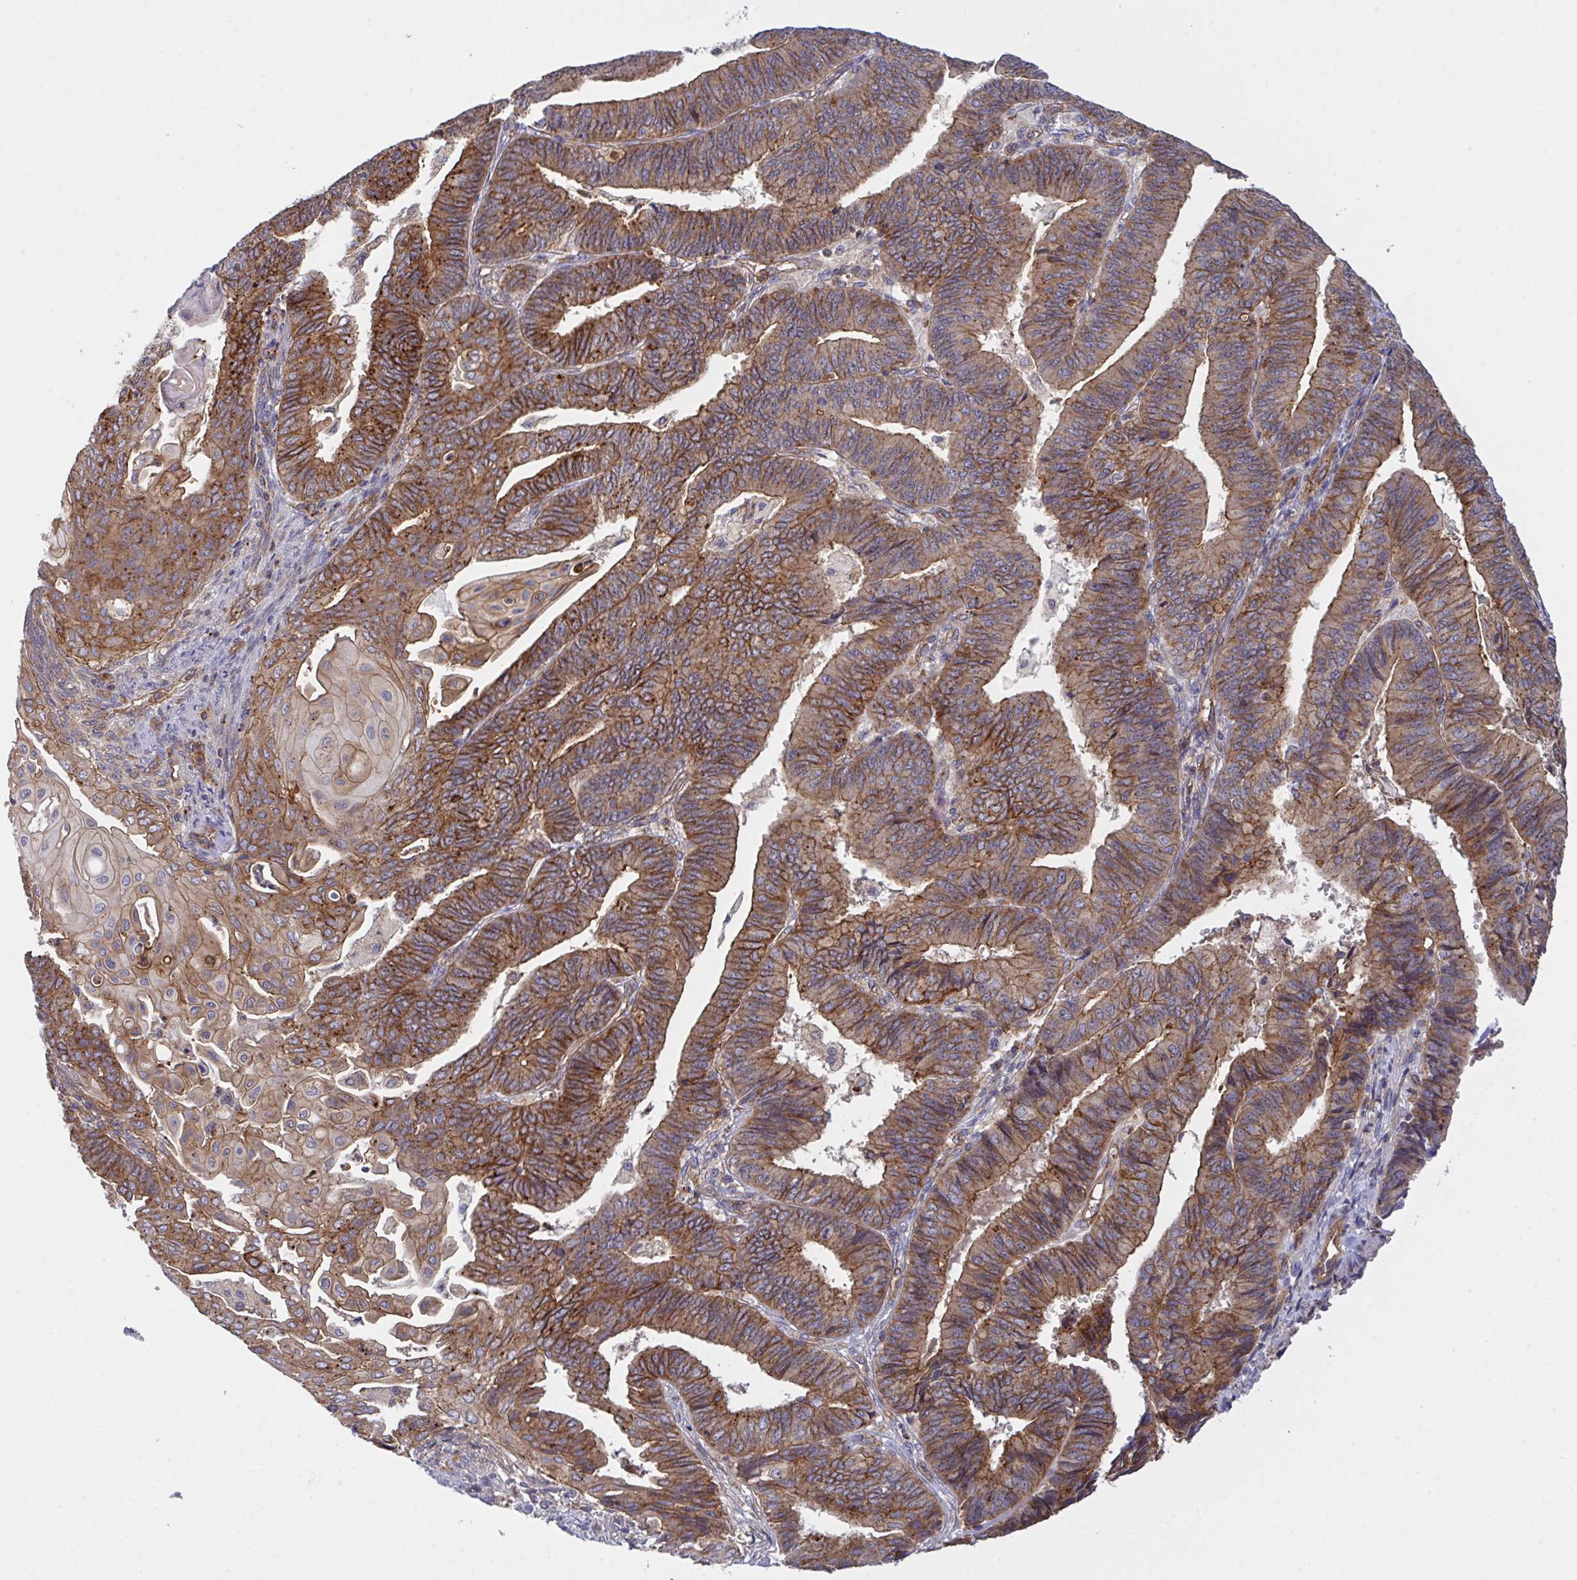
{"staining": {"intensity": "strong", "quantity": ">75%", "location": "cytoplasmic/membranous"}, "tissue": "endometrial cancer", "cell_type": "Tumor cells", "image_type": "cancer", "snomed": [{"axis": "morphology", "description": "Adenocarcinoma, NOS"}, {"axis": "topography", "description": "Endometrium"}], "caption": "Brown immunohistochemical staining in endometrial cancer demonstrates strong cytoplasmic/membranous expression in approximately >75% of tumor cells.", "gene": "C4orf36", "patient": {"sex": "female", "age": 73}}